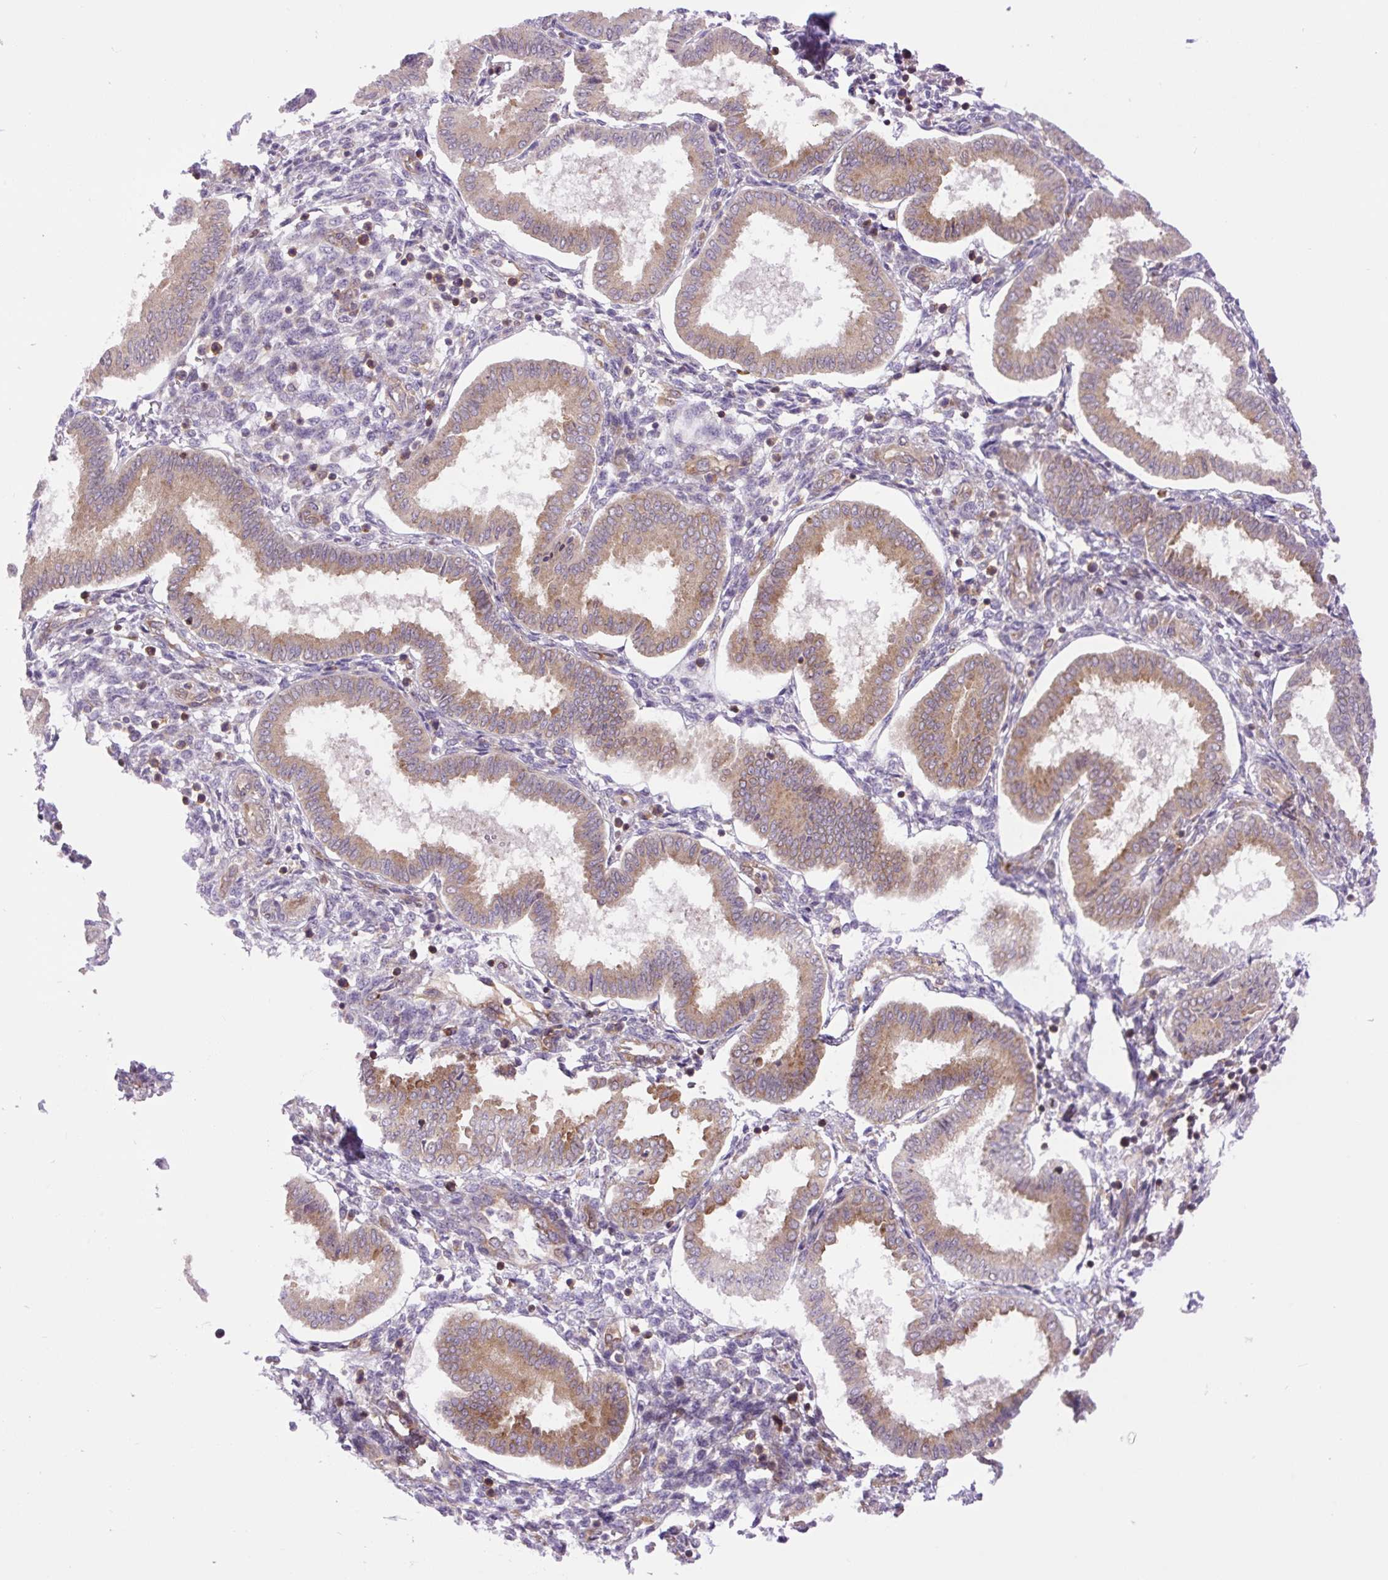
{"staining": {"intensity": "negative", "quantity": "none", "location": "none"}, "tissue": "endometrium", "cell_type": "Cells in endometrial stroma", "image_type": "normal", "snomed": [{"axis": "morphology", "description": "Normal tissue, NOS"}, {"axis": "topography", "description": "Endometrium"}], "caption": "Endometrium stained for a protein using immunohistochemistry exhibits no expression cells in endometrial stroma.", "gene": "MINK1", "patient": {"sex": "female", "age": 24}}